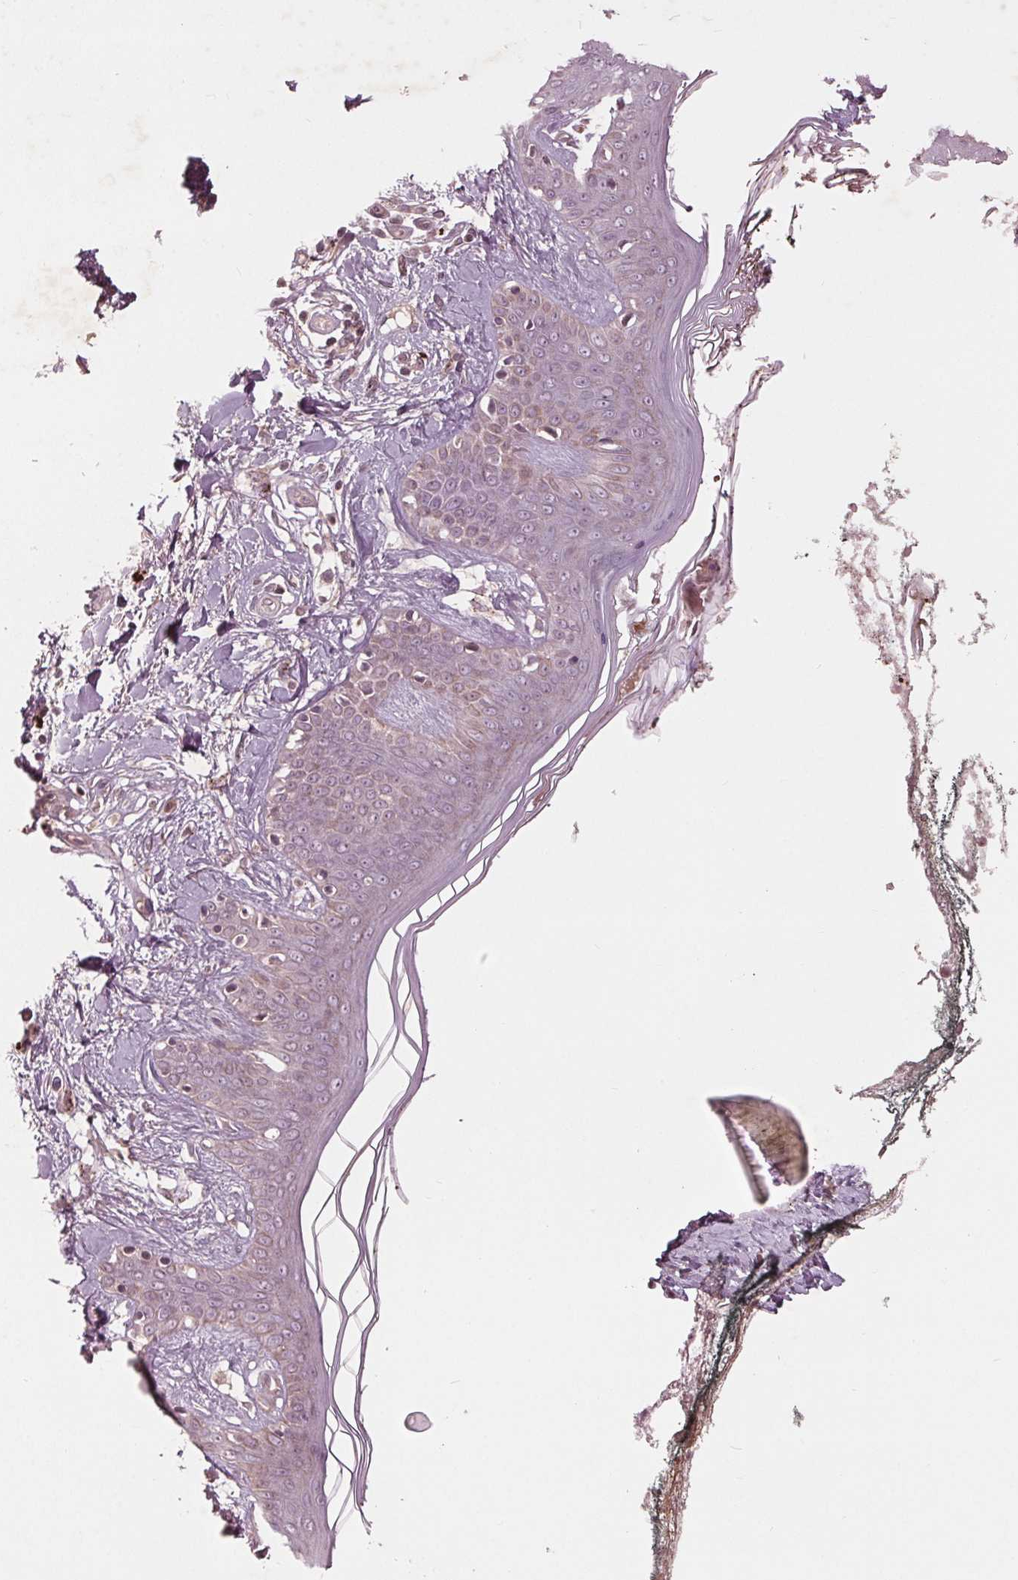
{"staining": {"intensity": "moderate", "quantity": "<25%", "location": "nuclear"}, "tissue": "skin", "cell_type": "Fibroblasts", "image_type": "normal", "snomed": [{"axis": "morphology", "description": "Normal tissue, NOS"}, {"axis": "topography", "description": "Skin"}], "caption": "Moderate nuclear expression is appreciated in about <25% of fibroblasts in unremarkable skin. Nuclei are stained in blue.", "gene": "CDKL4", "patient": {"sex": "female", "age": 34}}